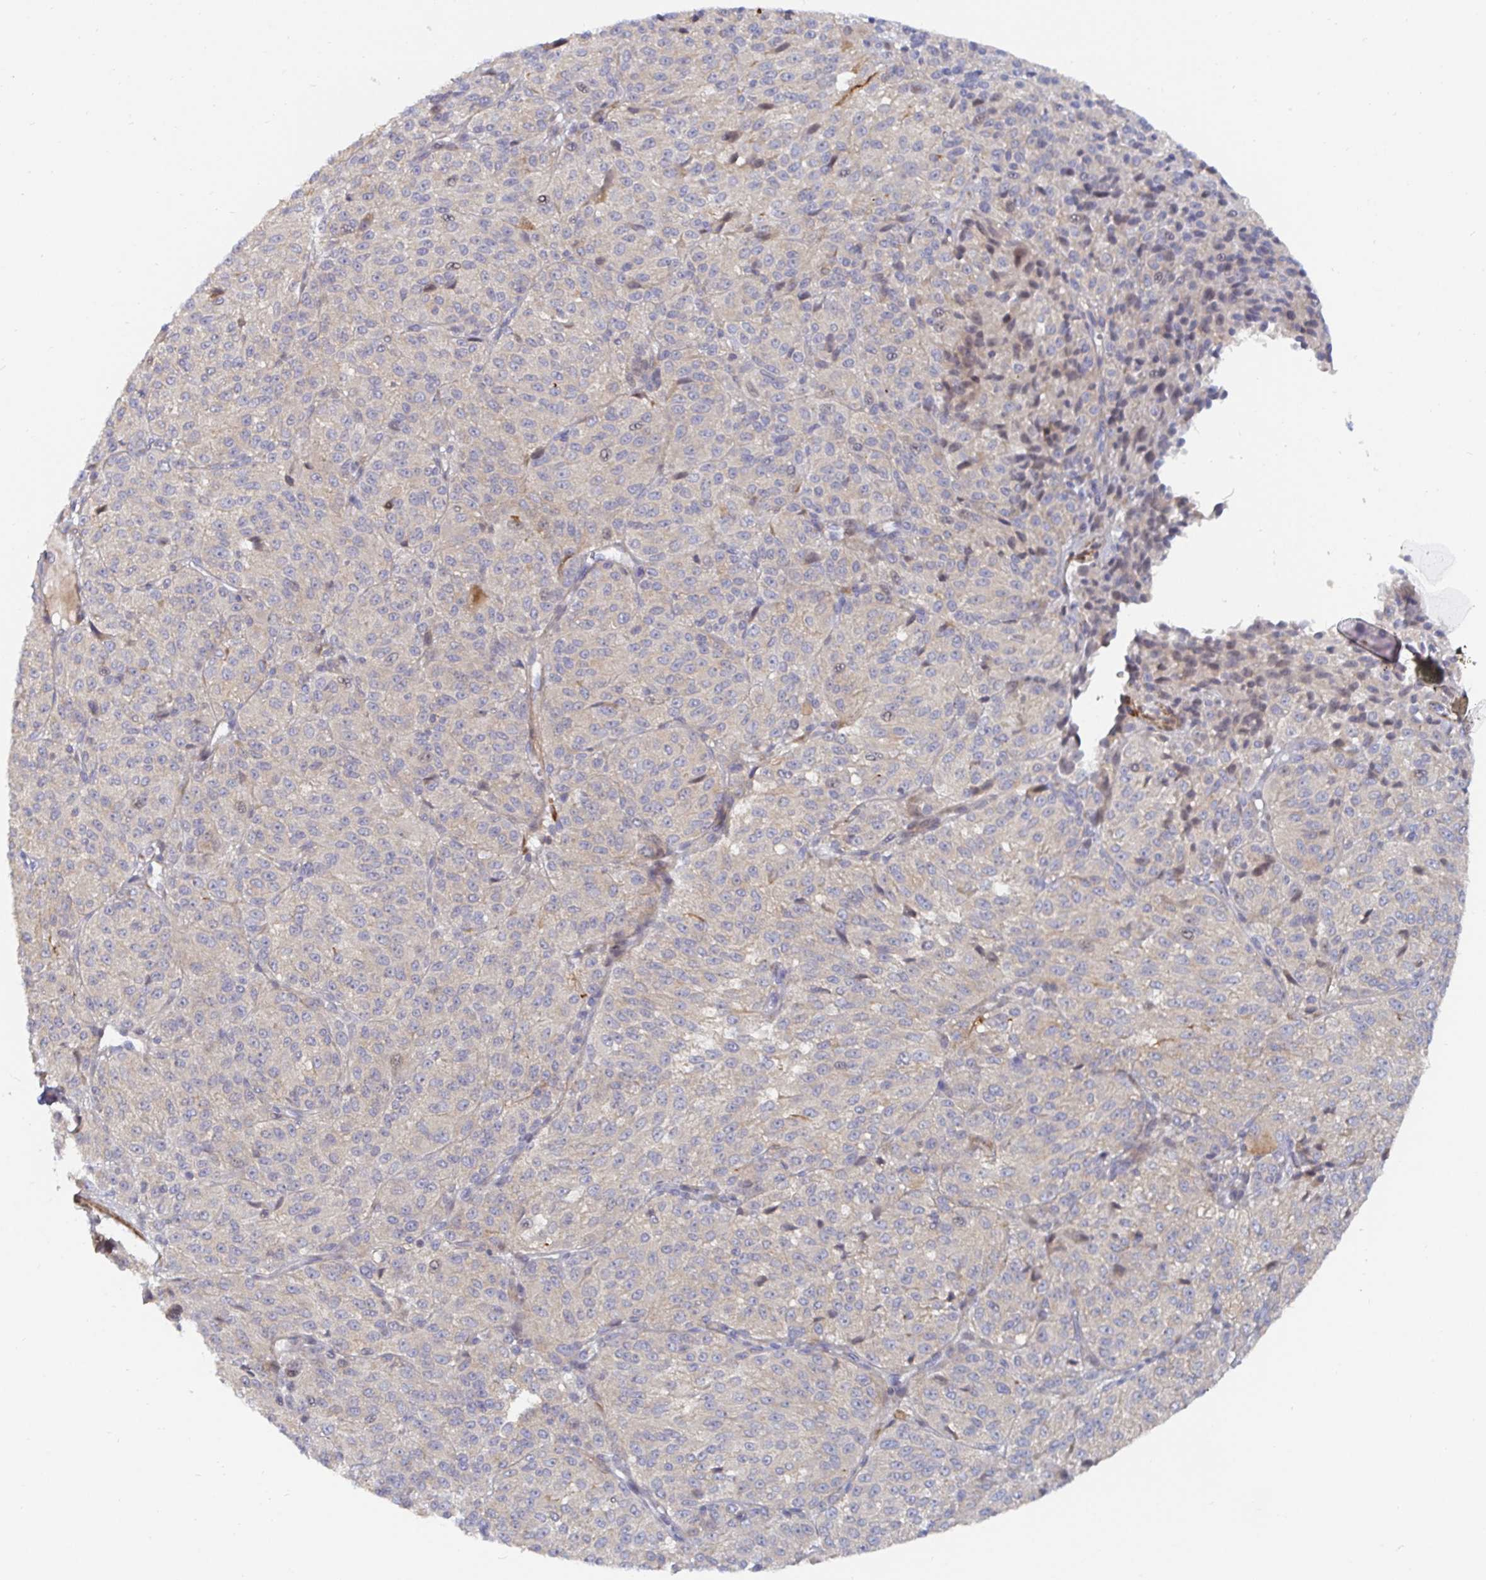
{"staining": {"intensity": "weak", "quantity": "<25%", "location": "cytoplasmic/membranous"}, "tissue": "melanoma", "cell_type": "Tumor cells", "image_type": "cancer", "snomed": [{"axis": "morphology", "description": "Malignant melanoma, Metastatic site"}, {"axis": "topography", "description": "Brain"}], "caption": "This is a micrograph of immunohistochemistry (IHC) staining of melanoma, which shows no positivity in tumor cells. The staining is performed using DAB brown chromogen with nuclei counter-stained in using hematoxylin.", "gene": "SSH2", "patient": {"sex": "female", "age": 56}}